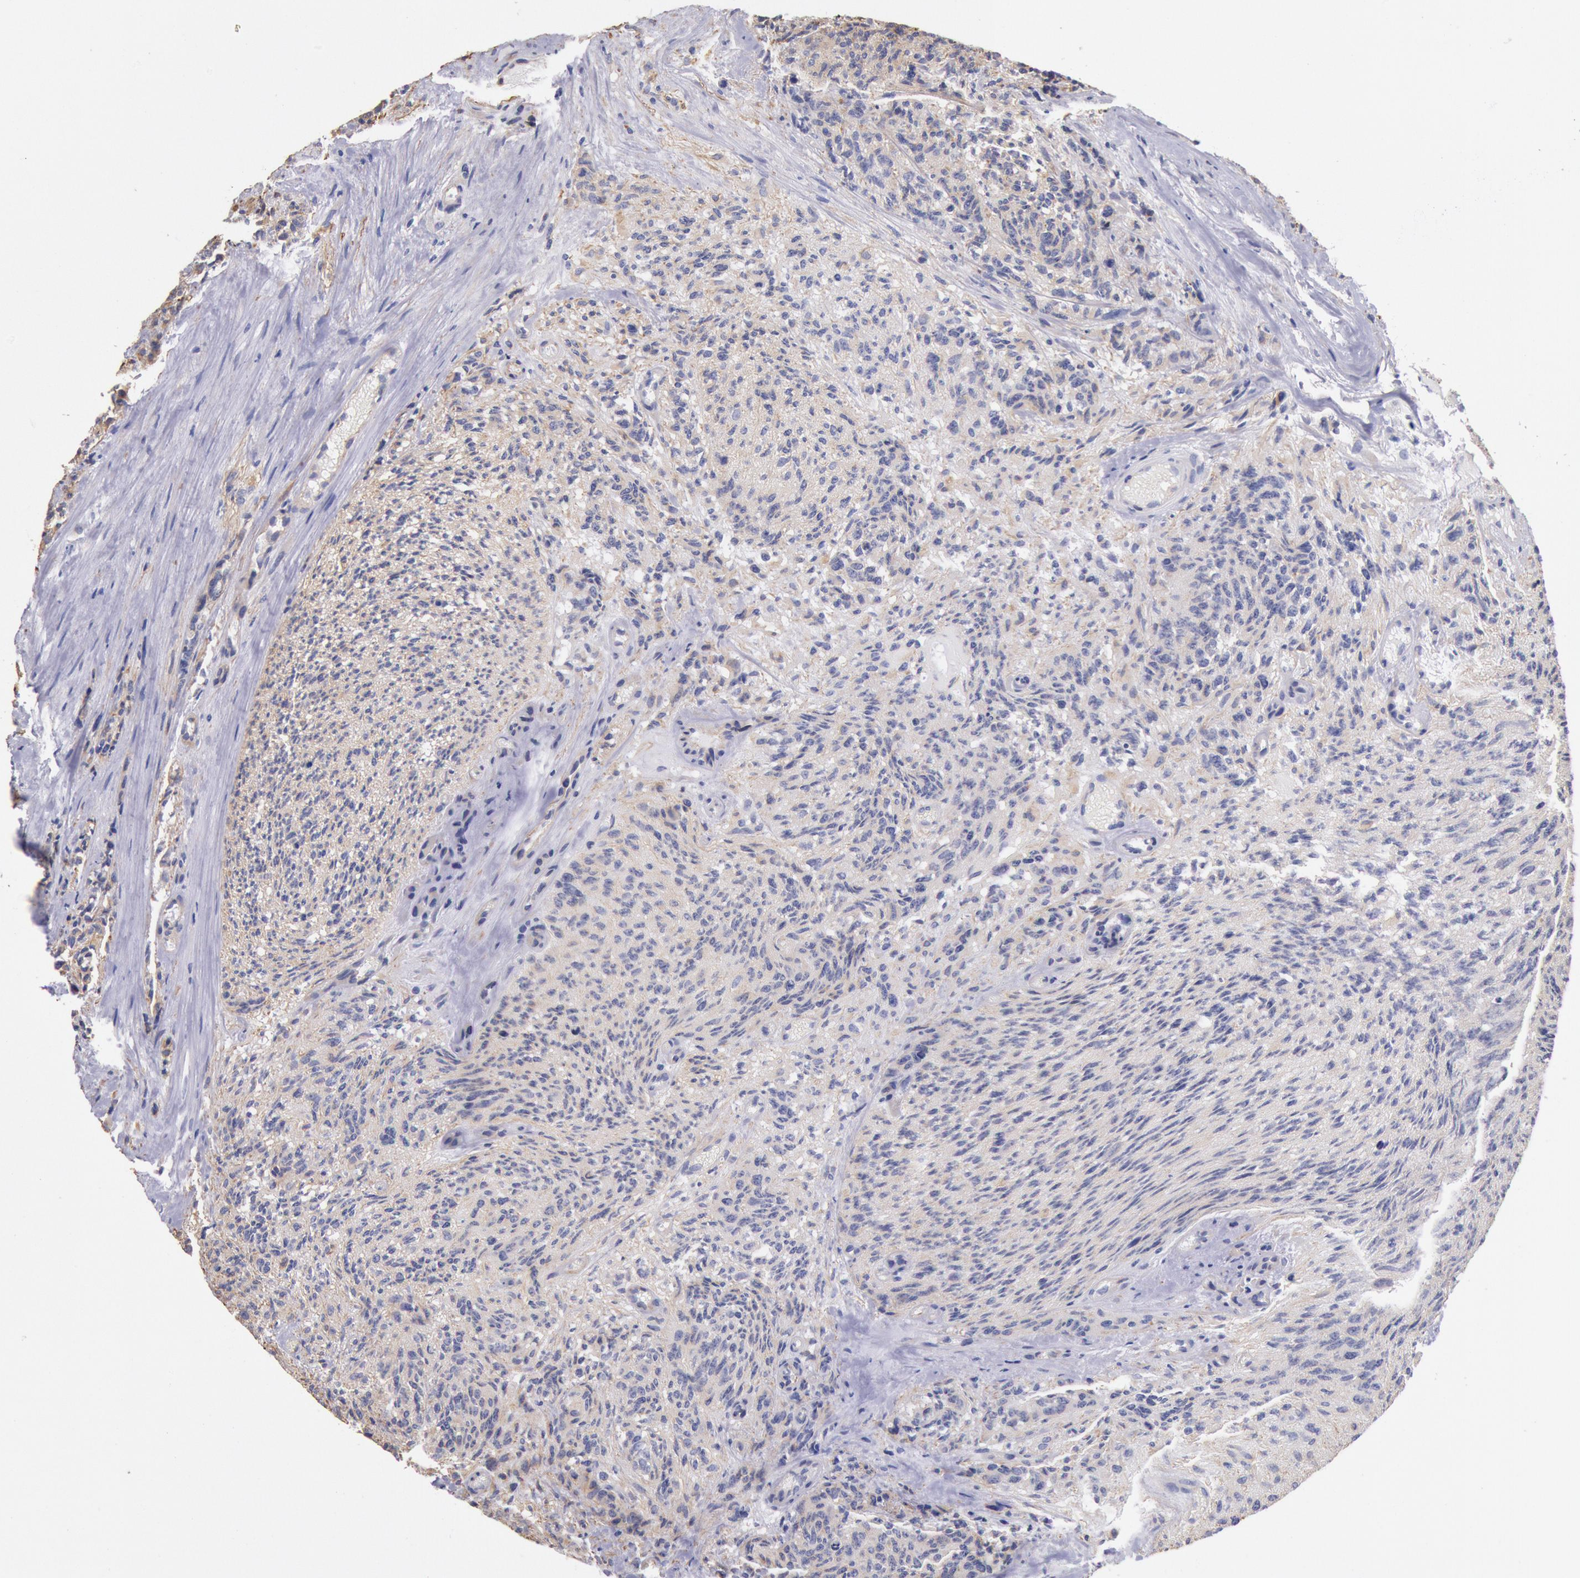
{"staining": {"intensity": "moderate", "quantity": ">75%", "location": "cytoplasmic/membranous"}, "tissue": "glioma", "cell_type": "Tumor cells", "image_type": "cancer", "snomed": [{"axis": "morphology", "description": "Glioma, malignant, High grade"}, {"axis": "topography", "description": "Brain"}], "caption": "Moderate cytoplasmic/membranous expression for a protein is present in approximately >75% of tumor cells of glioma using immunohistochemistry (IHC).", "gene": "DRG1", "patient": {"sex": "male", "age": 36}}